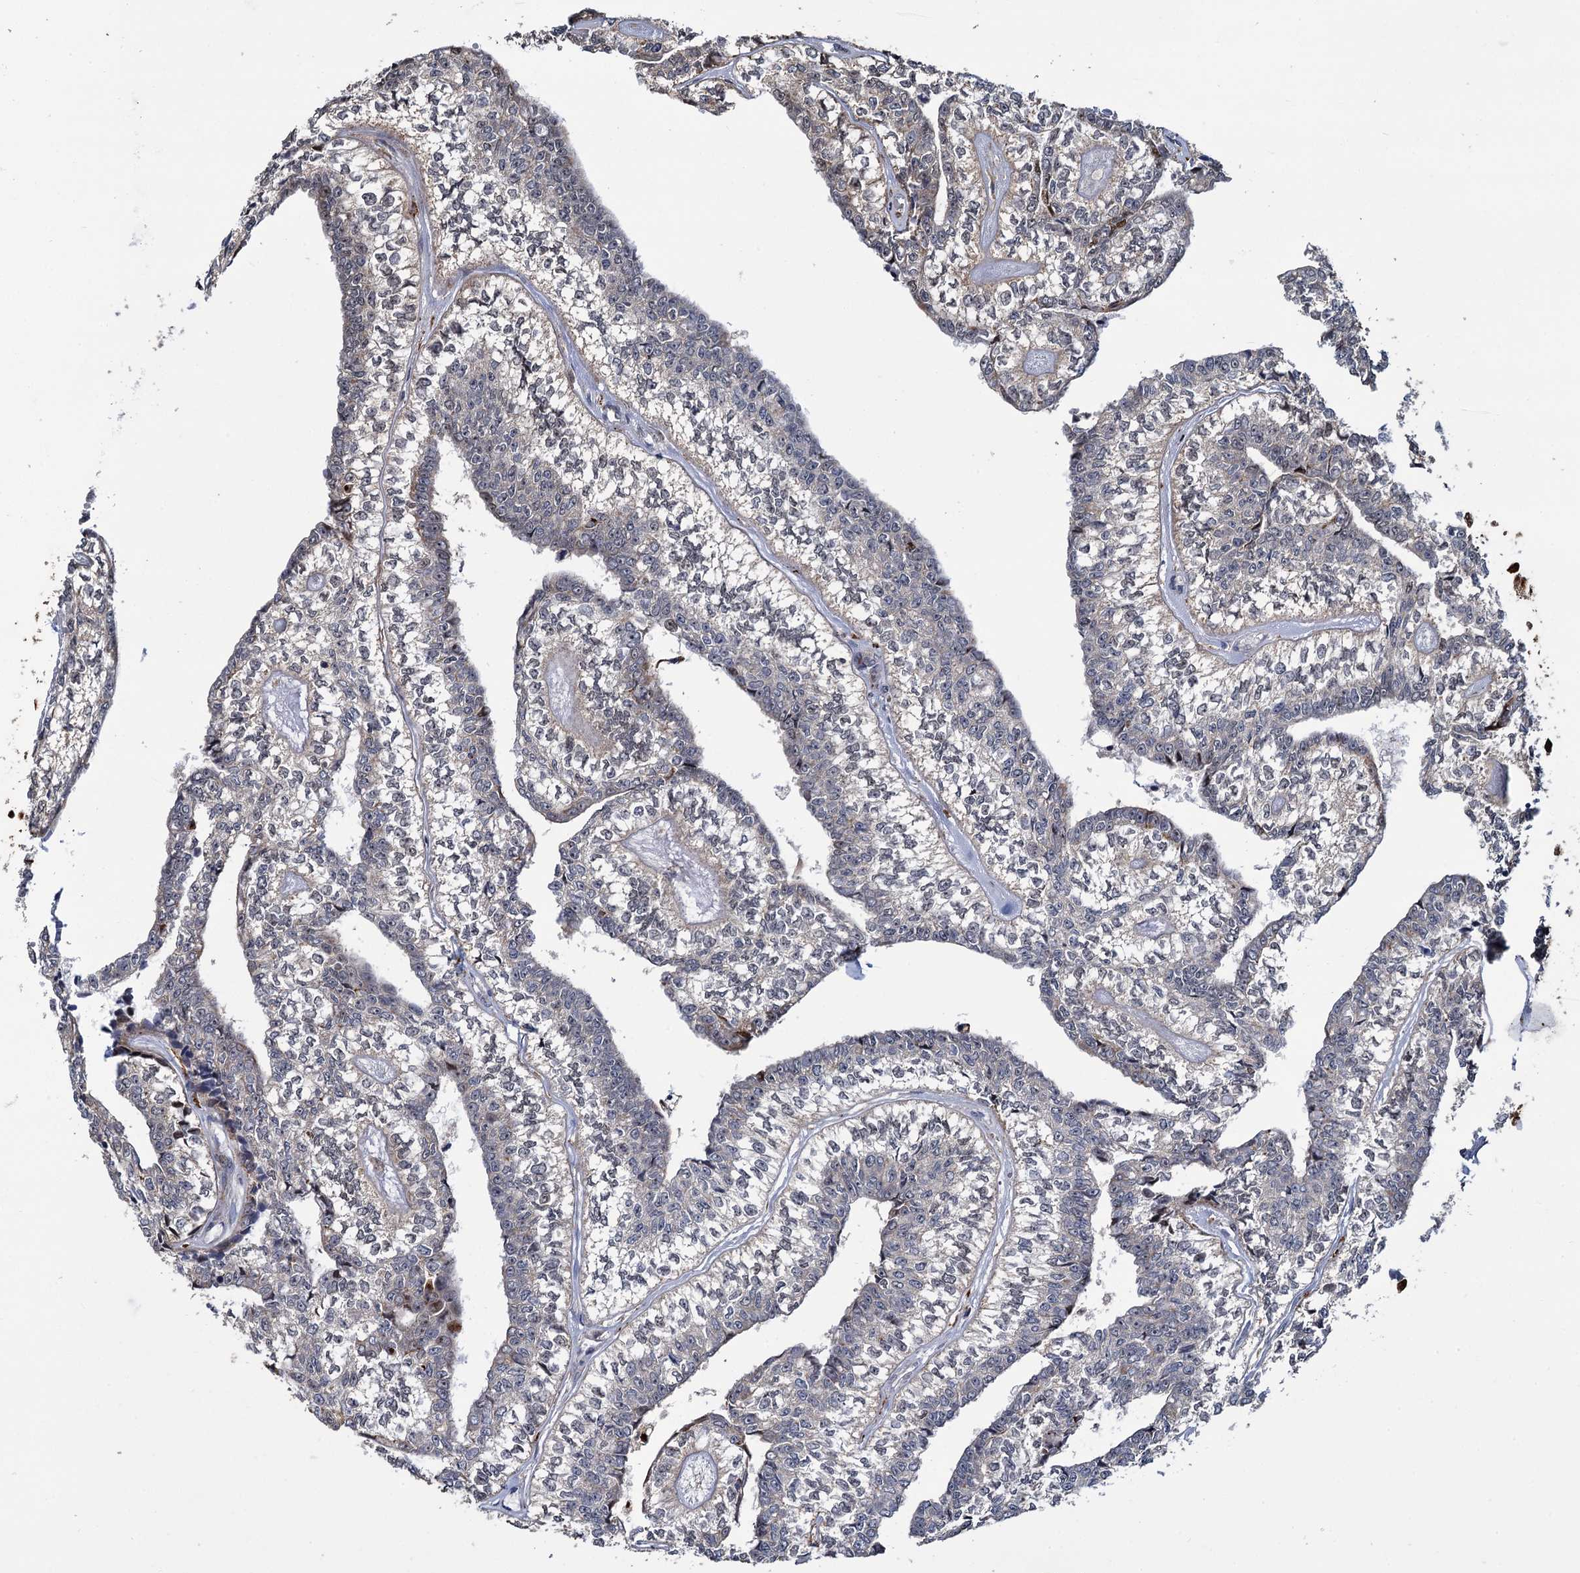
{"staining": {"intensity": "negative", "quantity": "none", "location": "none"}, "tissue": "head and neck cancer", "cell_type": "Tumor cells", "image_type": "cancer", "snomed": [{"axis": "morphology", "description": "Adenocarcinoma, NOS"}, {"axis": "topography", "description": "Head-Neck"}], "caption": "Immunohistochemistry (IHC) photomicrograph of neoplastic tissue: human head and neck cancer (adenocarcinoma) stained with DAB shows no significant protein positivity in tumor cells. (DAB immunohistochemistry with hematoxylin counter stain).", "gene": "GAL3ST4", "patient": {"sex": "female", "age": 73}}